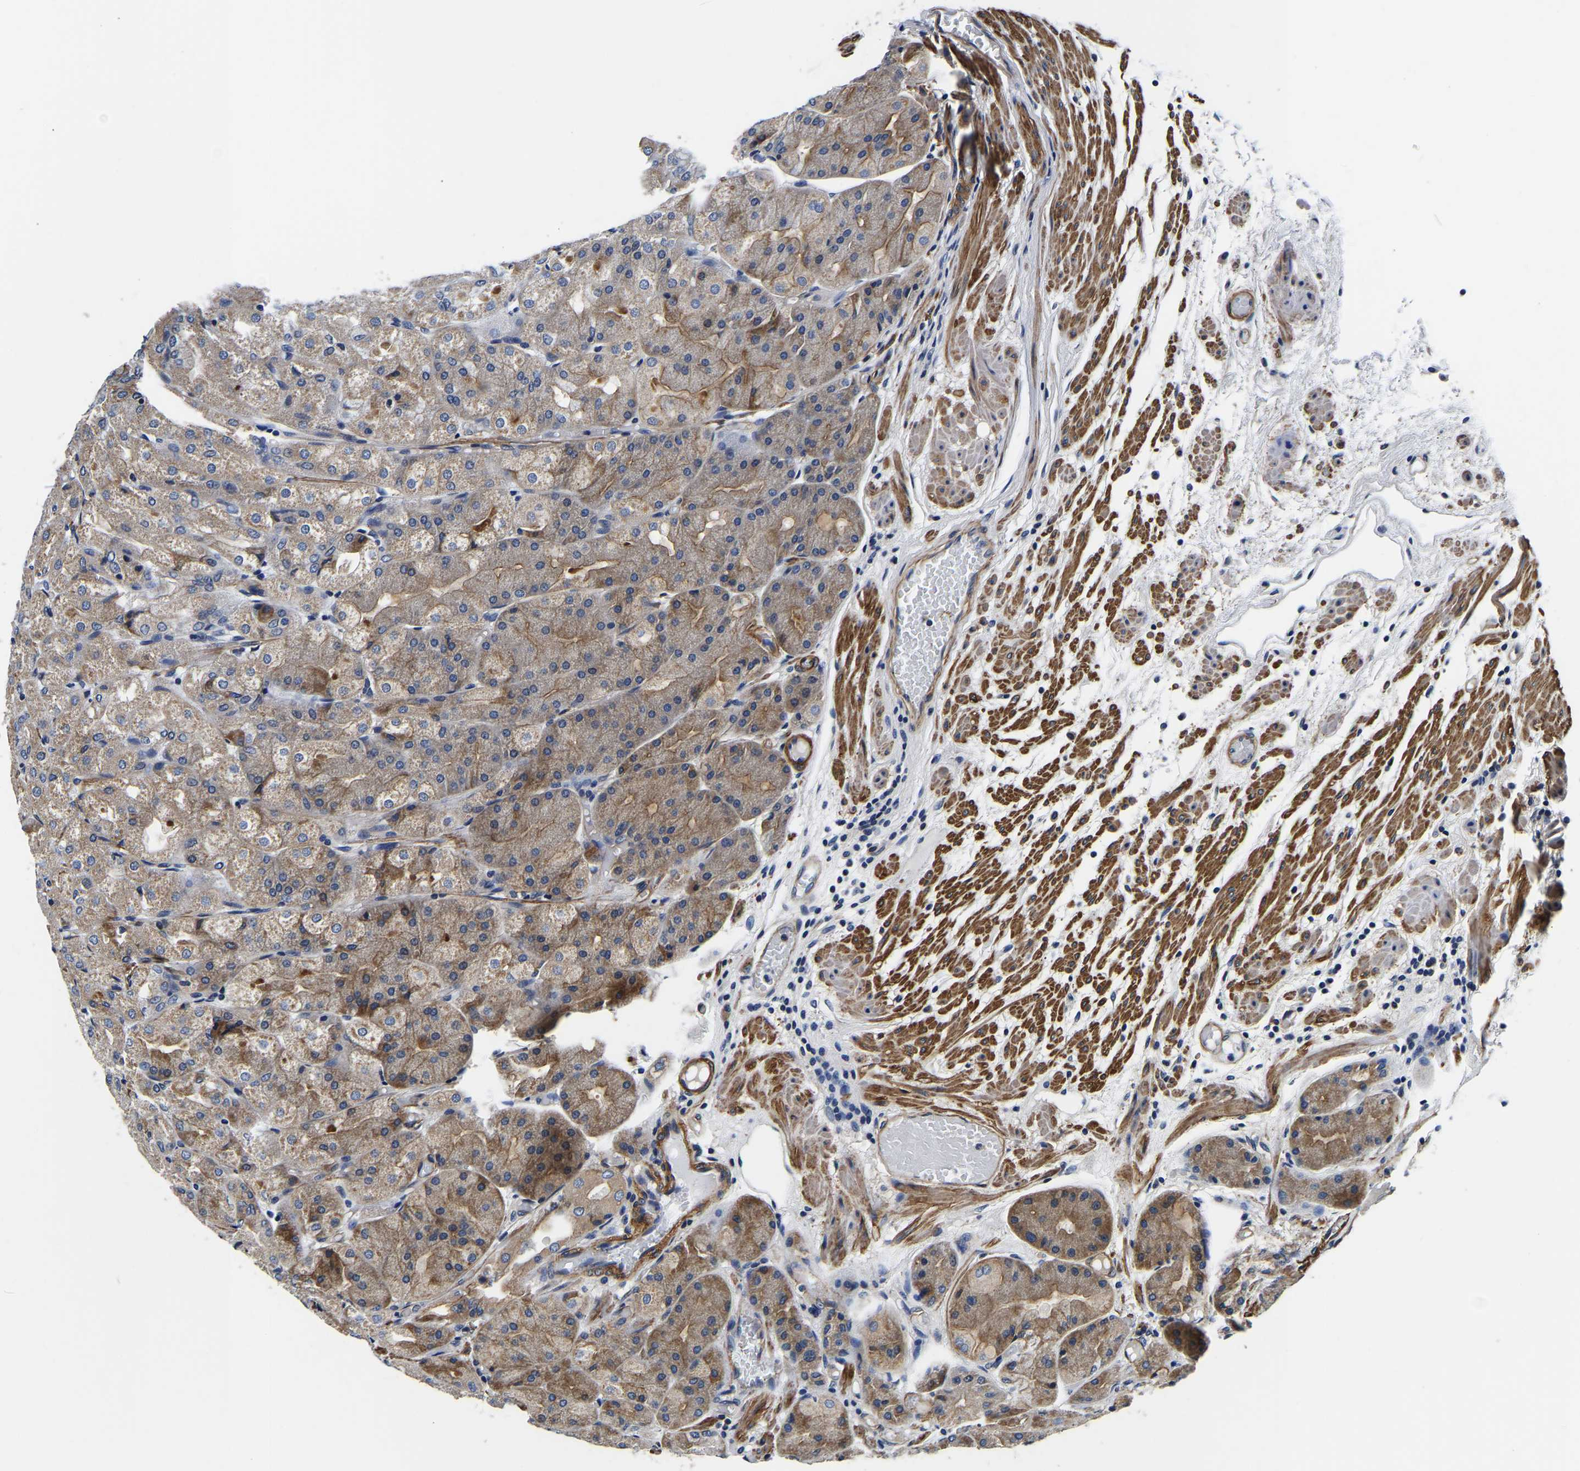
{"staining": {"intensity": "moderate", "quantity": ">75%", "location": "cytoplasmic/membranous"}, "tissue": "stomach", "cell_type": "Glandular cells", "image_type": "normal", "snomed": [{"axis": "morphology", "description": "Normal tissue, NOS"}, {"axis": "topography", "description": "Stomach, upper"}], "caption": "The immunohistochemical stain highlights moderate cytoplasmic/membranous positivity in glandular cells of benign stomach.", "gene": "KCTD17", "patient": {"sex": "male", "age": 72}}